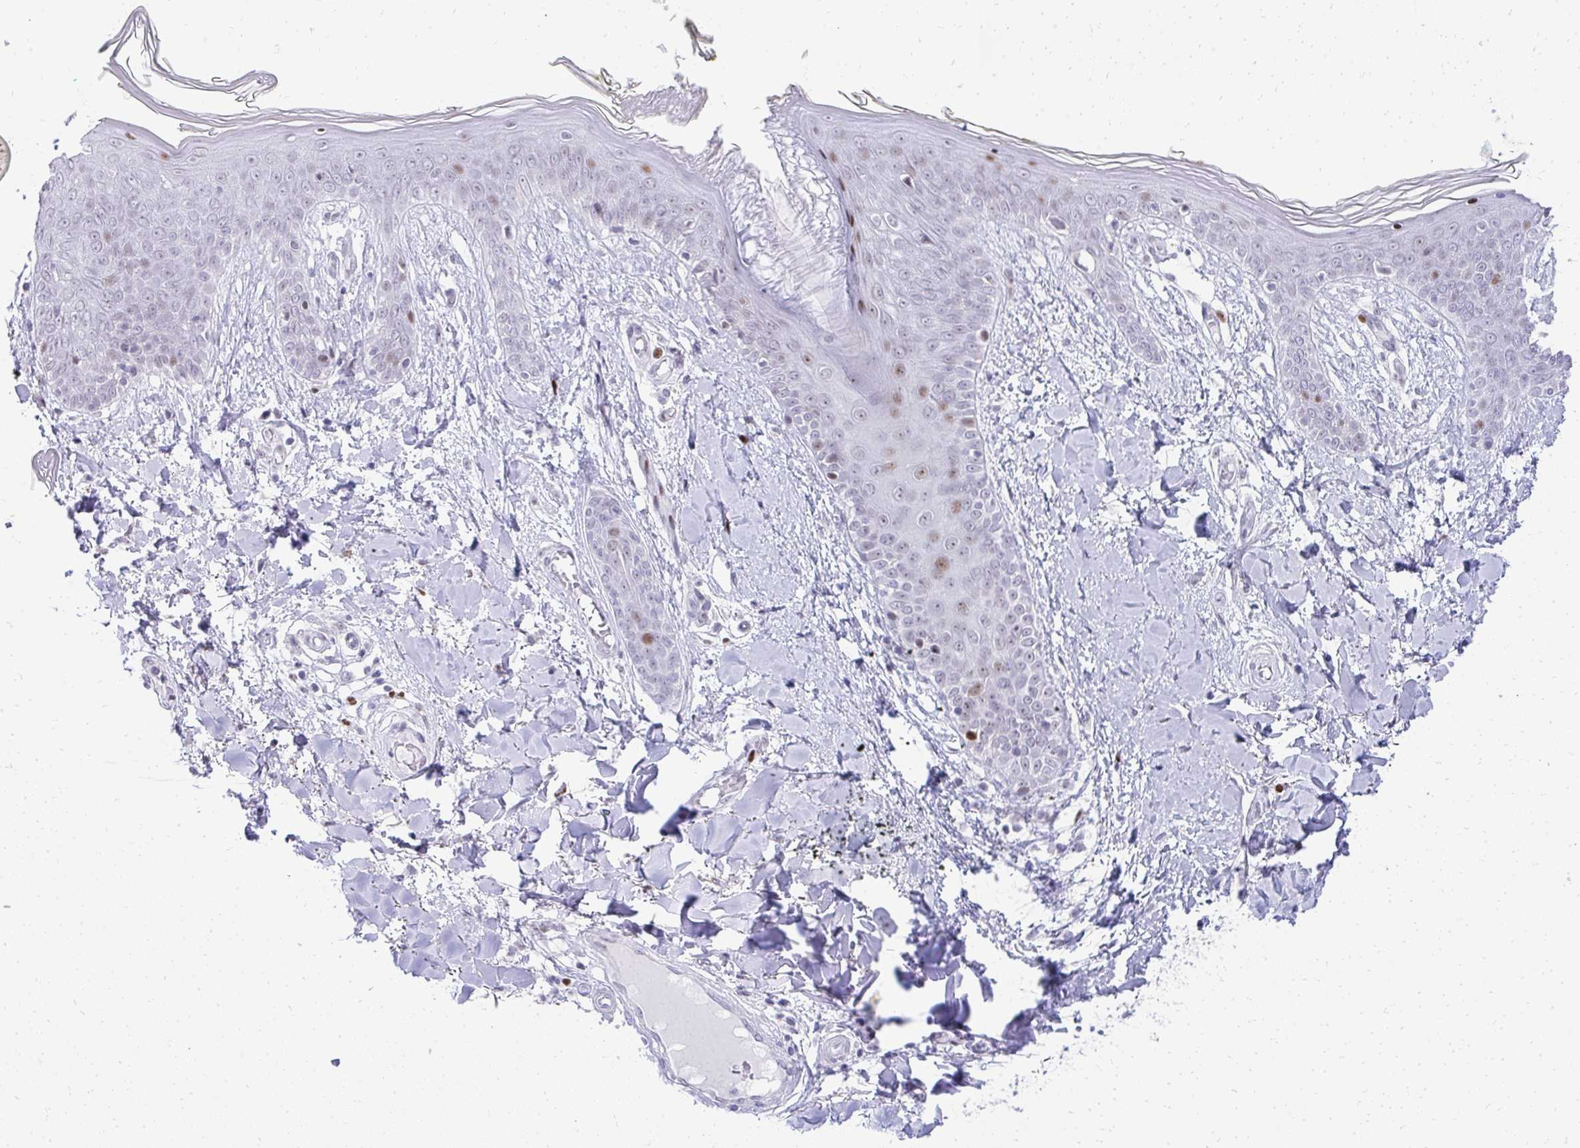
{"staining": {"intensity": "moderate", "quantity": ">75%", "location": "cytoplasmic/membranous,nuclear"}, "tissue": "skin", "cell_type": "Fibroblasts", "image_type": "normal", "snomed": [{"axis": "morphology", "description": "Normal tissue, NOS"}, {"axis": "topography", "description": "Skin"}], "caption": "Immunohistochemistry (IHC) micrograph of unremarkable human skin stained for a protein (brown), which displays medium levels of moderate cytoplasmic/membranous,nuclear staining in about >75% of fibroblasts.", "gene": "GLDN", "patient": {"sex": "female", "age": 34}}